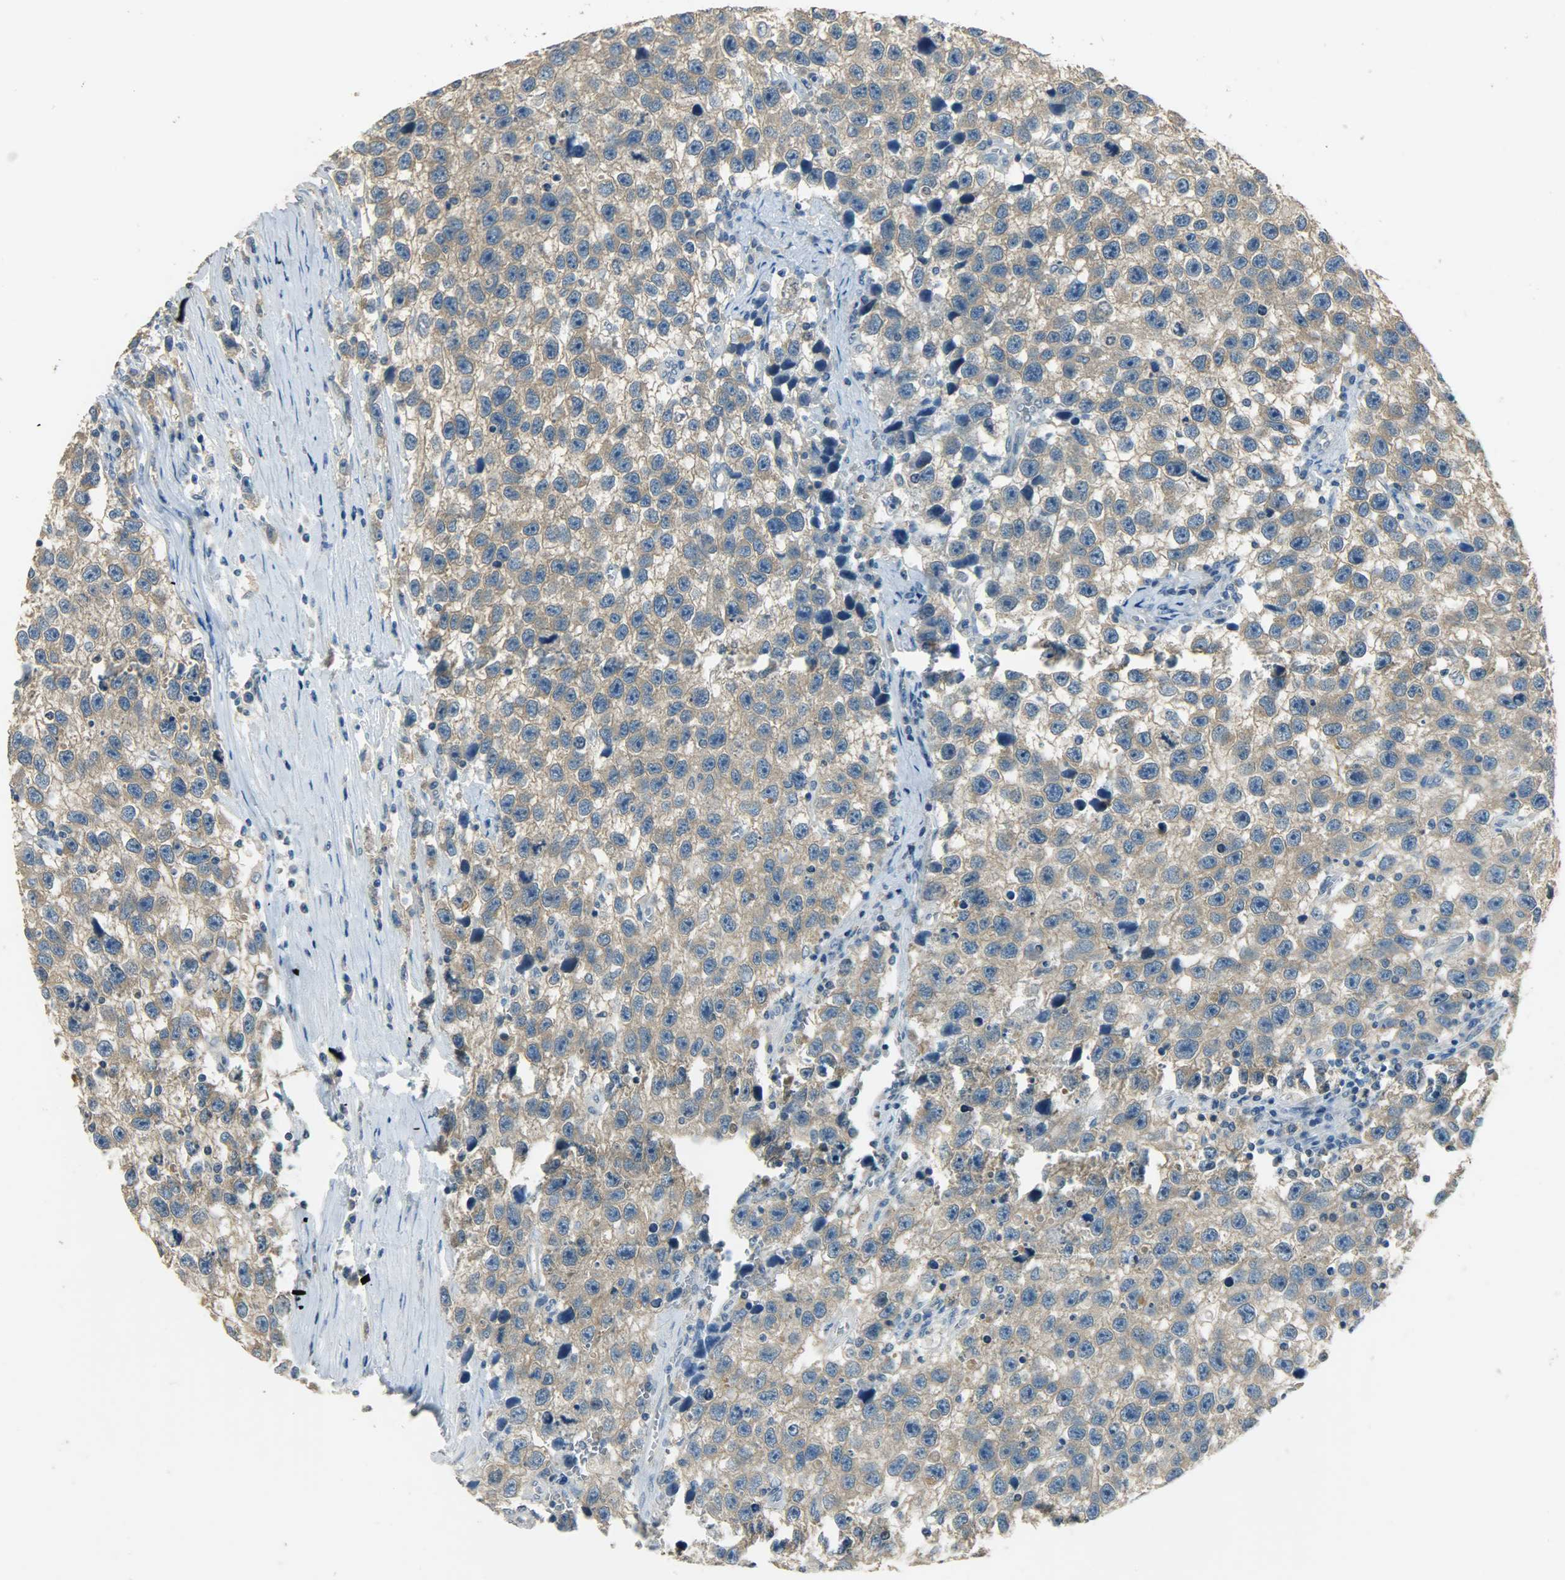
{"staining": {"intensity": "weak", "quantity": ">75%", "location": "cytoplasmic/membranous"}, "tissue": "testis cancer", "cell_type": "Tumor cells", "image_type": "cancer", "snomed": [{"axis": "morphology", "description": "Seminoma, NOS"}, {"axis": "topography", "description": "Testis"}], "caption": "Protein staining of testis cancer (seminoma) tissue exhibits weak cytoplasmic/membranous staining in about >75% of tumor cells.", "gene": "PRMT5", "patient": {"sex": "male", "age": 33}}